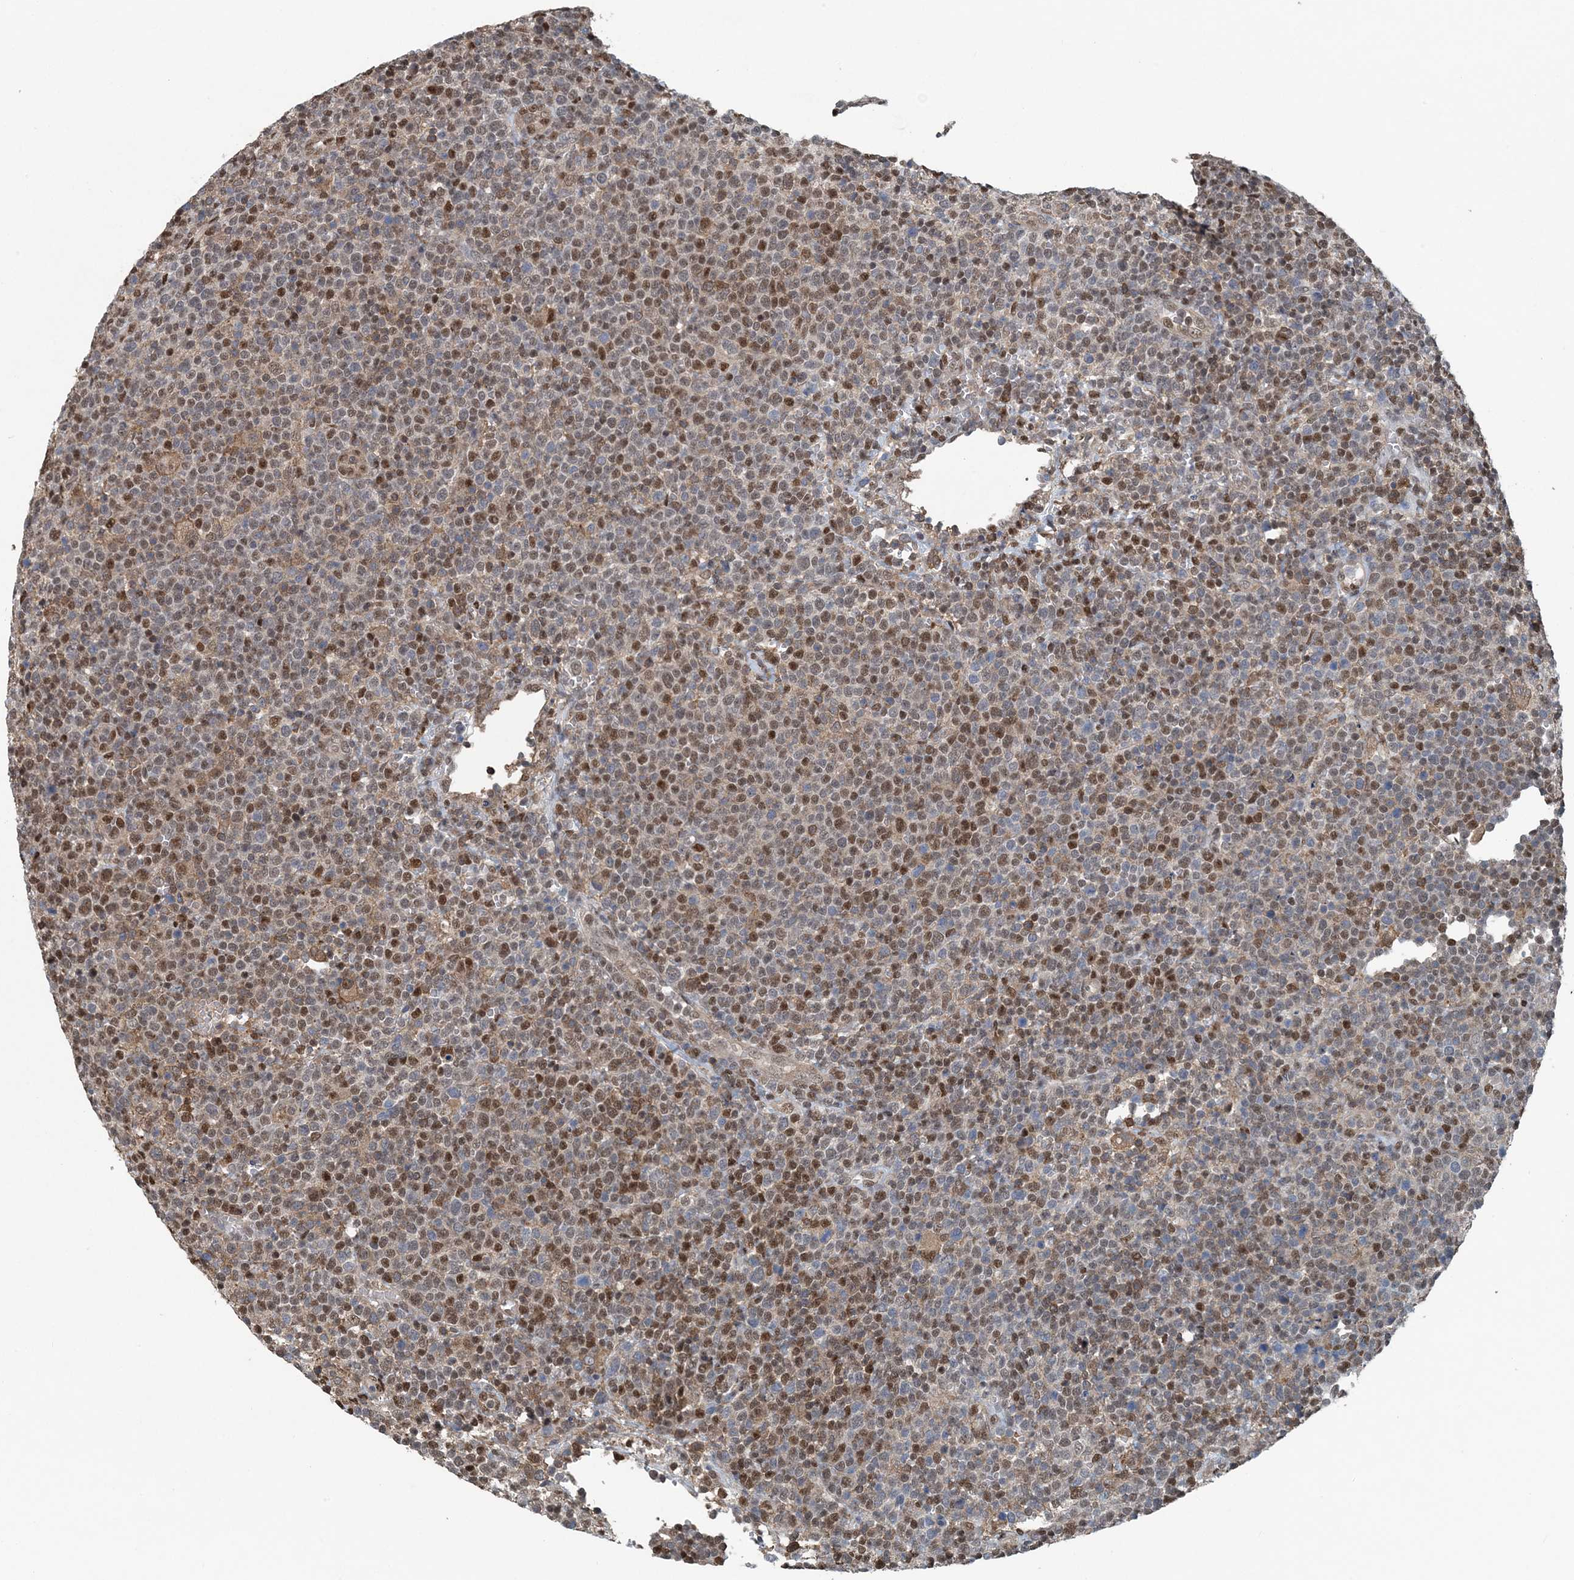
{"staining": {"intensity": "moderate", "quantity": "25%-75%", "location": "nuclear"}, "tissue": "lymphoma", "cell_type": "Tumor cells", "image_type": "cancer", "snomed": [{"axis": "morphology", "description": "Malignant lymphoma, non-Hodgkin's type, High grade"}, {"axis": "topography", "description": "Lymph node"}], "caption": "A high-resolution image shows immunohistochemistry (IHC) staining of malignant lymphoma, non-Hodgkin's type (high-grade), which exhibits moderate nuclear expression in approximately 25%-75% of tumor cells.", "gene": "HIKESHI", "patient": {"sex": "male", "age": 61}}